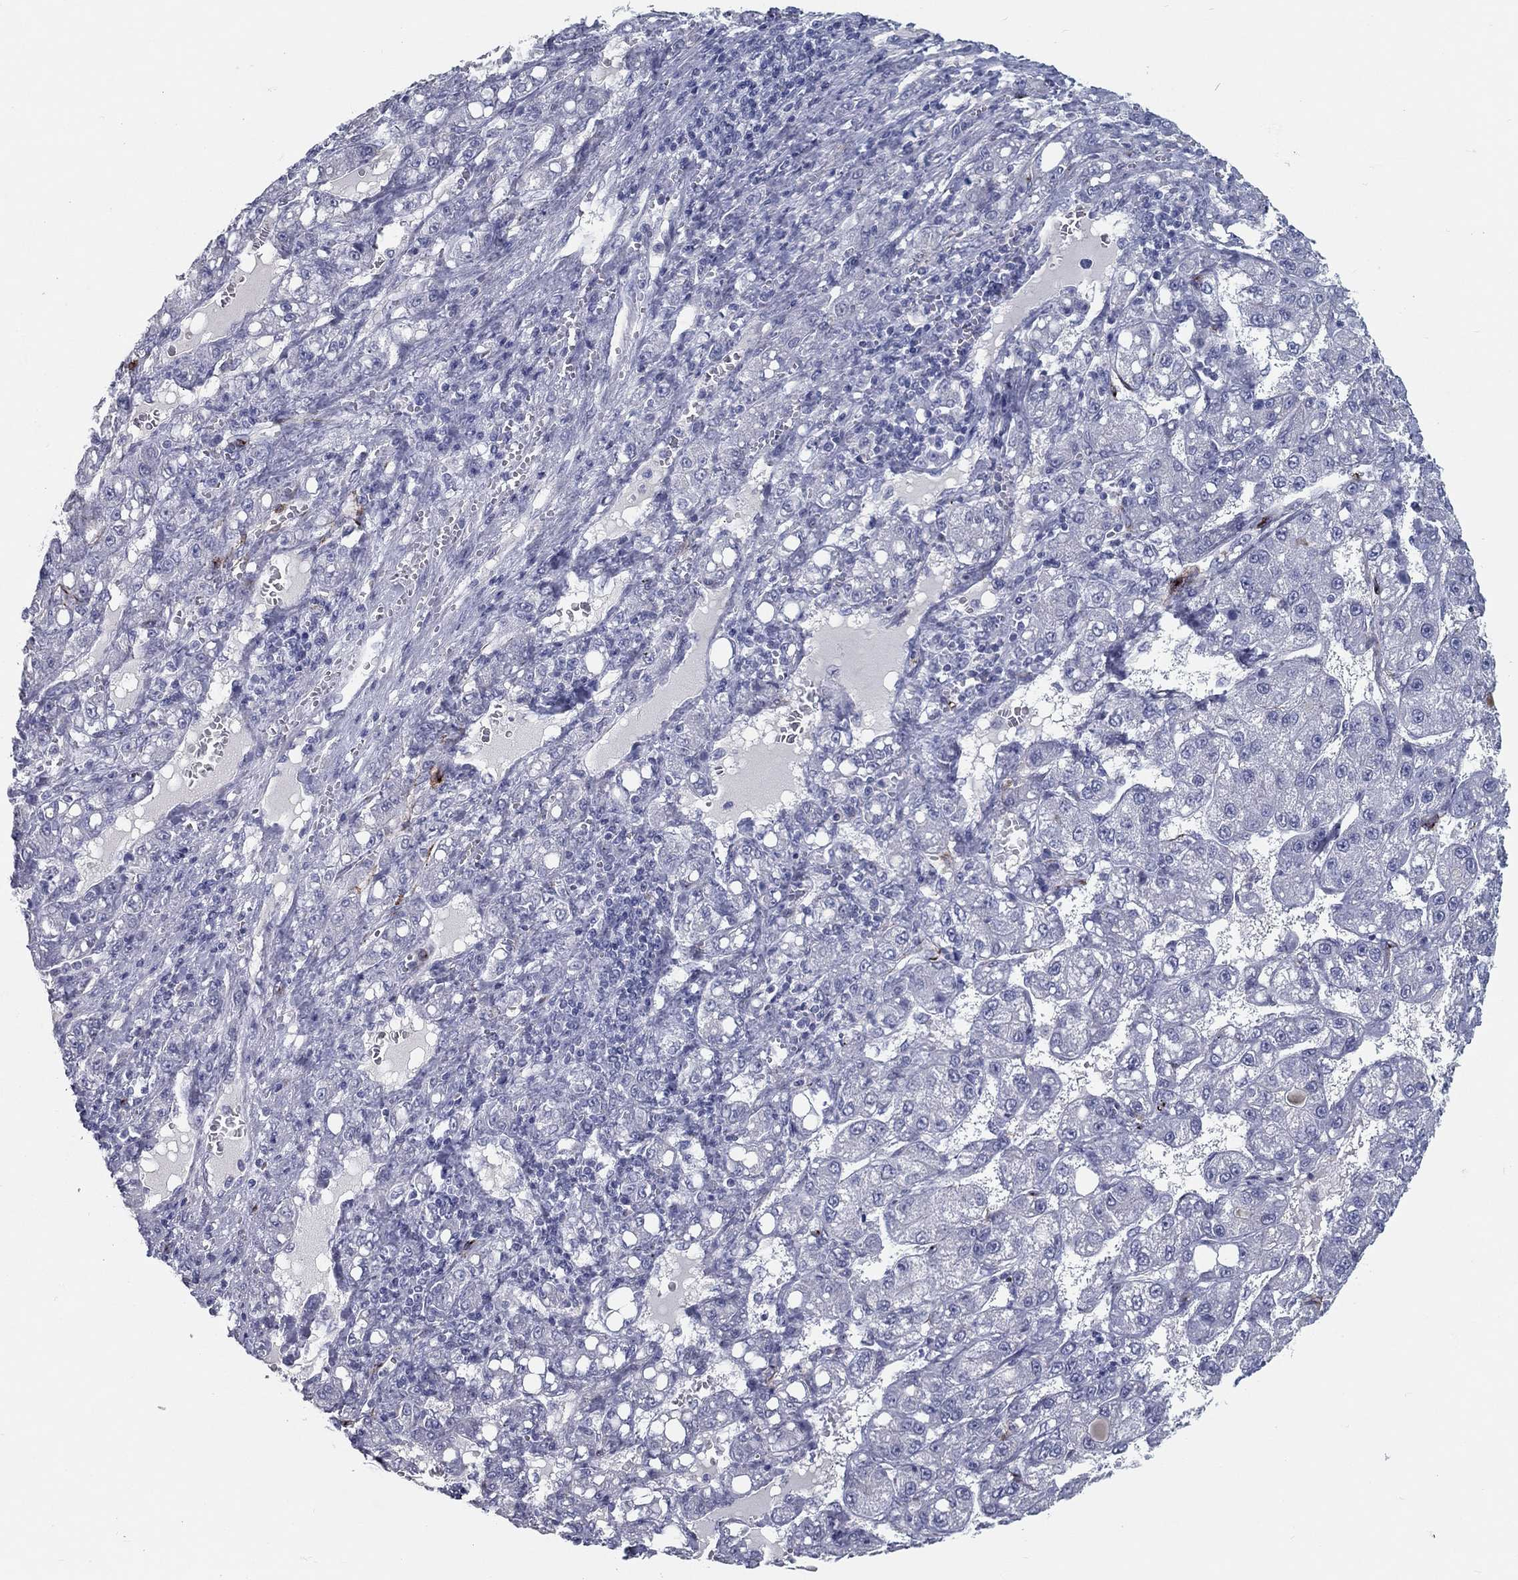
{"staining": {"intensity": "negative", "quantity": "none", "location": "none"}, "tissue": "liver cancer", "cell_type": "Tumor cells", "image_type": "cancer", "snomed": [{"axis": "morphology", "description": "Carcinoma, Hepatocellular, NOS"}, {"axis": "topography", "description": "Liver"}], "caption": "High power microscopy histopathology image of an immunohistochemistry photomicrograph of liver hepatocellular carcinoma, revealing no significant expression in tumor cells.", "gene": "ACE2", "patient": {"sex": "female", "age": 65}}